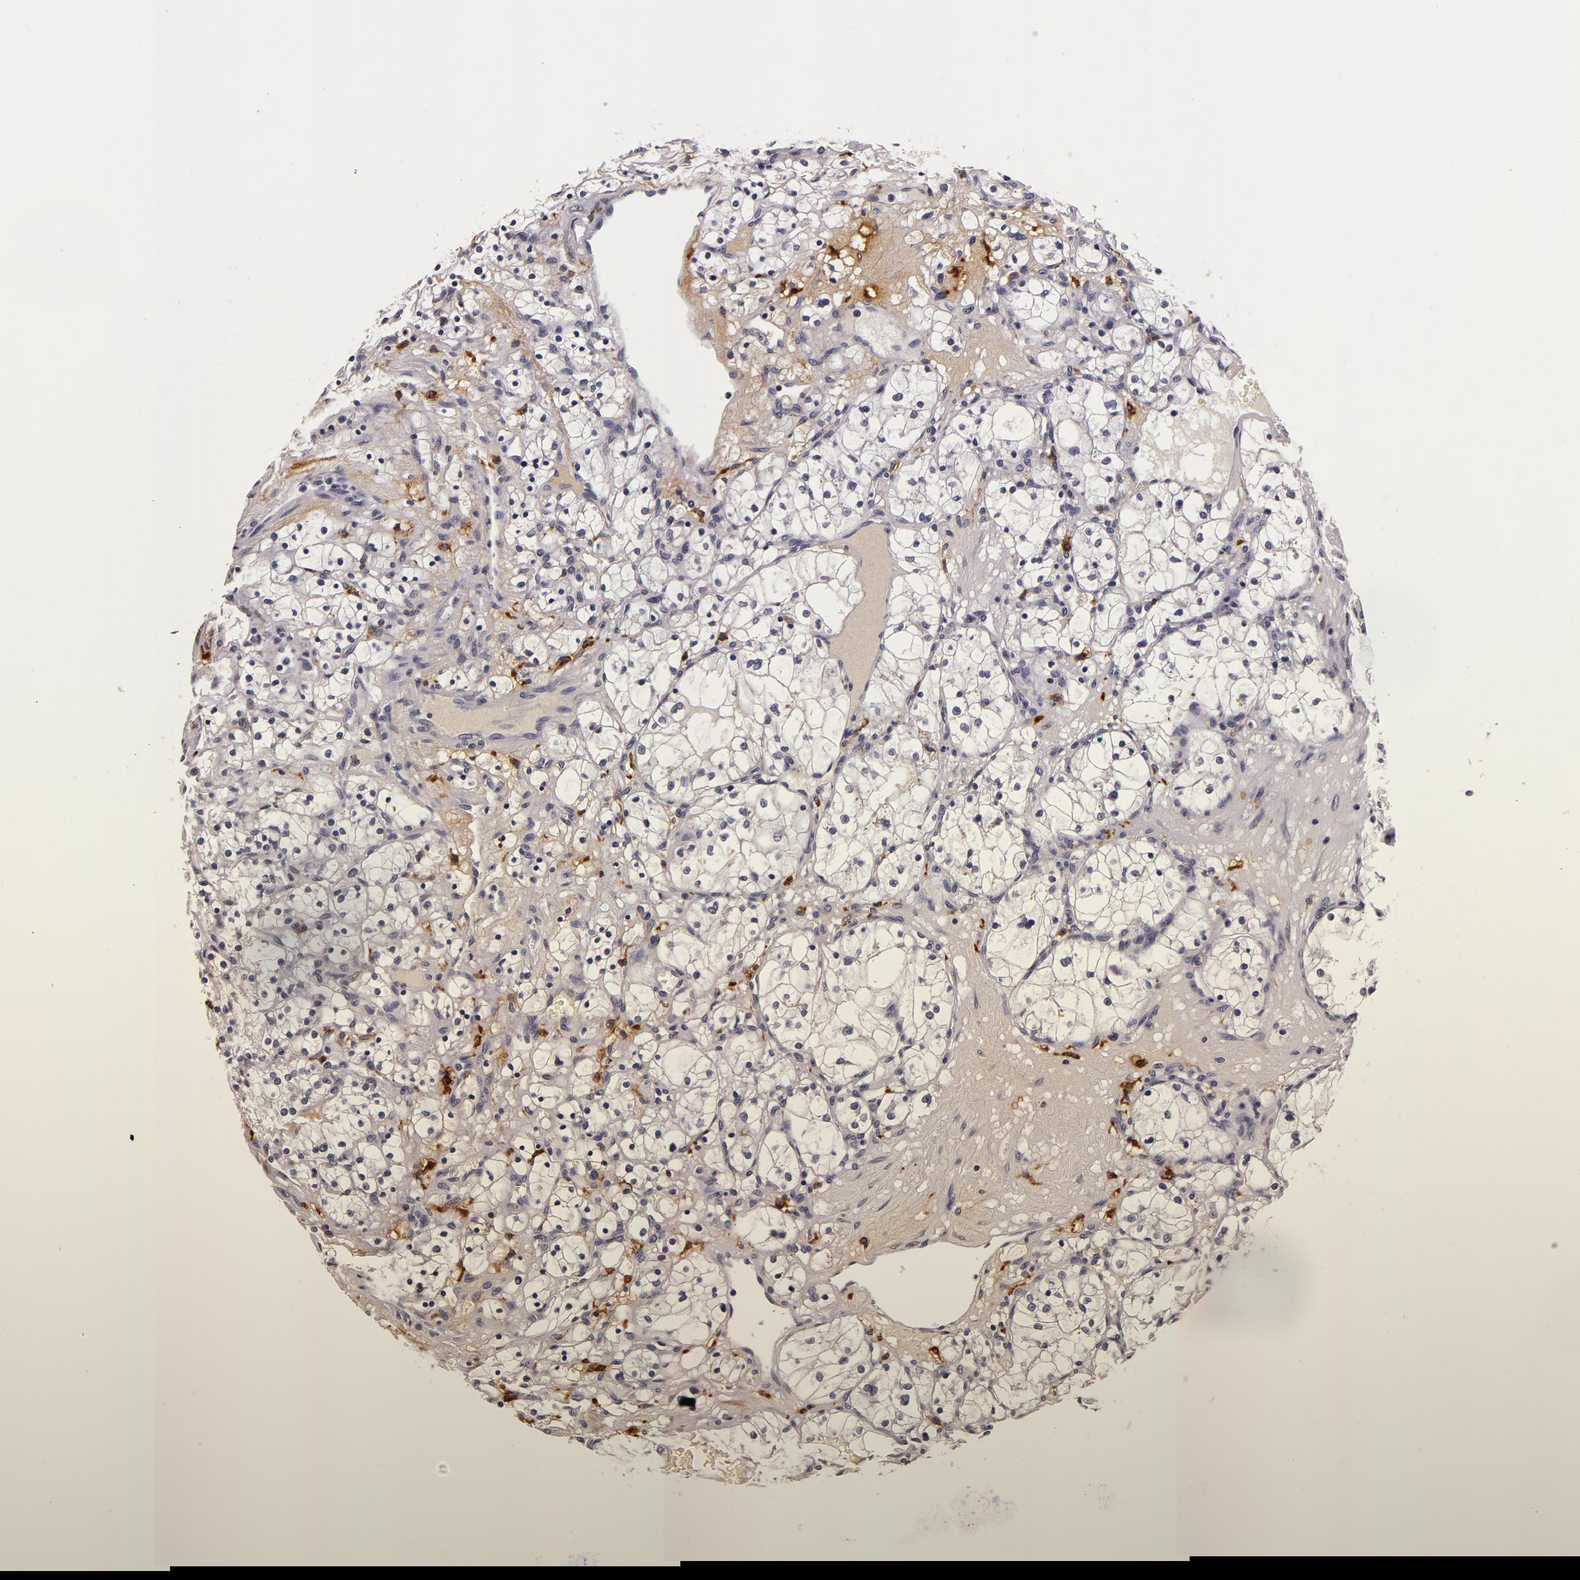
{"staining": {"intensity": "negative", "quantity": "none", "location": "none"}, "tissue": "renal cancer", "cell_type": "Tumor cells", "image_type": "cancer", "snomed": [{"axis": "morphology", "description": "Adenocarcinoma, NOS"}, {"axis": "topography", "description": "Kidney"}], "caption": "This is an IHC image of renal cancer (adenocarcinoma). There is no positivity in tumor cells.", "gene": "LGALS3BP", "patient": {"sex": "male", "age": 61}}